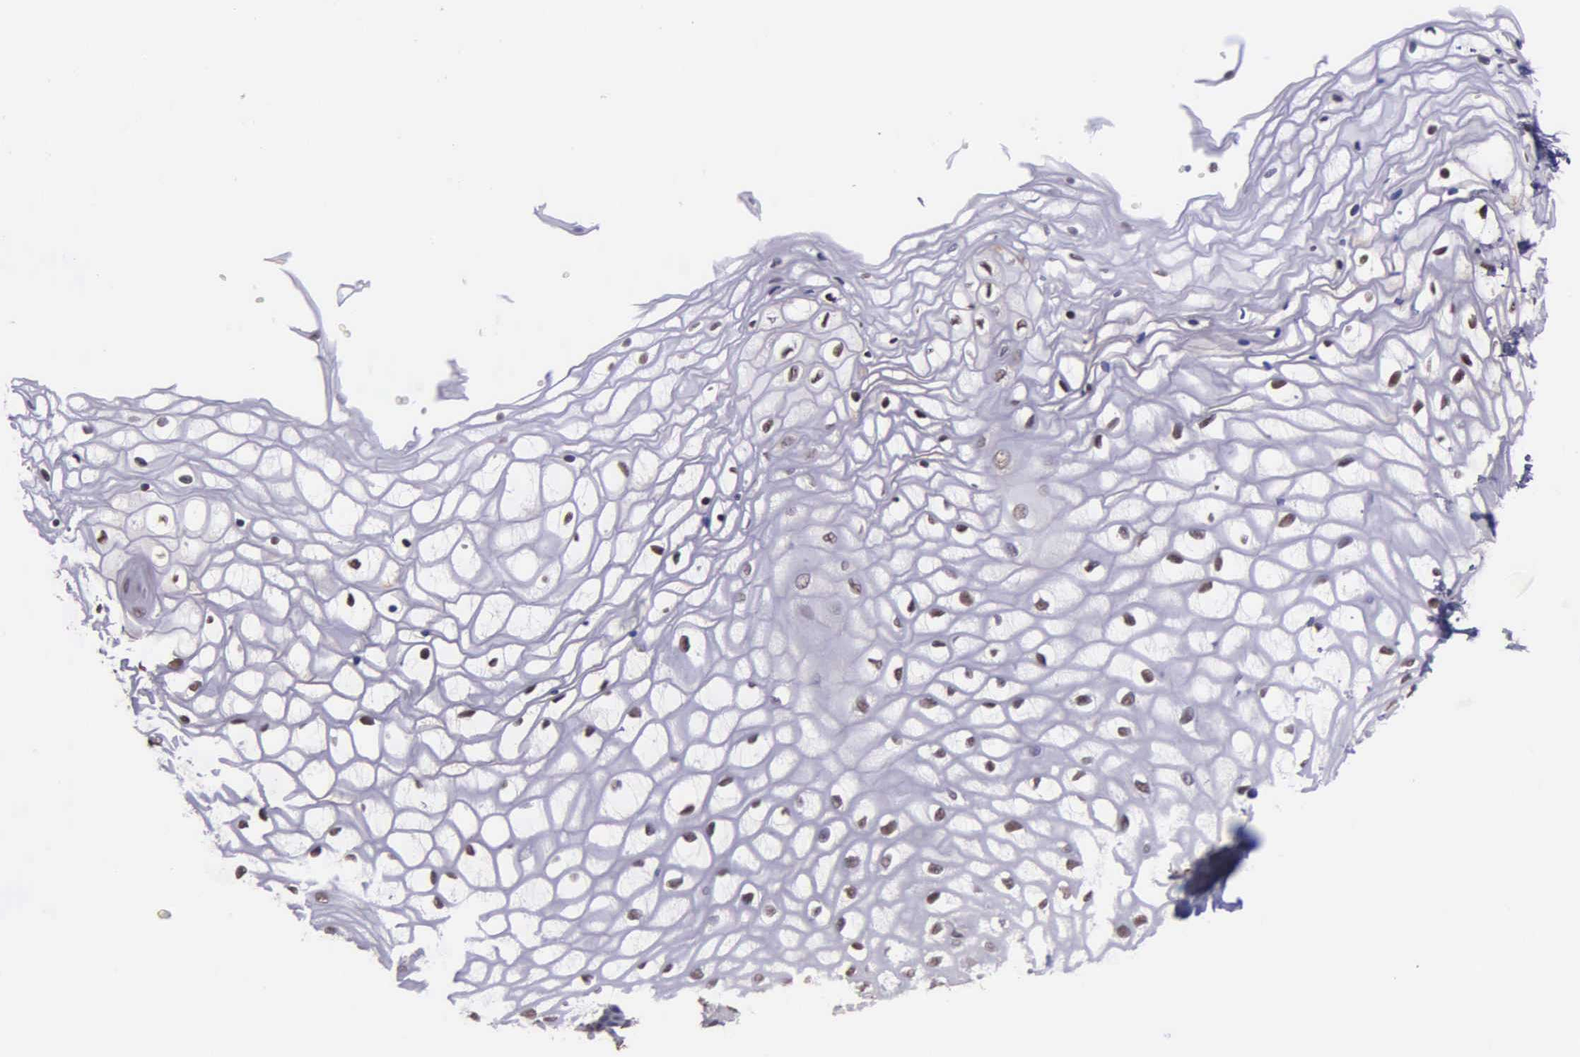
{"staining": {"intensity": "moderate", "quantity": "25%-75%", "location": "nuclear"}, "tissue": "vagina", "cell_type": "Squamous epithelial cells", "image_type": "normal", "snomed": [{"axis": "morphology", "description": "Normal tissue, NOS"}, {"axis": "topography", "description": "Vagina"}], "caption": "Protein analysis of benign vagina exhibits moderate nuclear expression in about 25%-75% of squamous epithelial cells. The protein of interest is stained brown, and the nuclei are stained in blue (DAB IHC with brightfield microscopy, high magnification).", "gene": "PSMC1", "patient": {"sex": "female", "age": 34}}